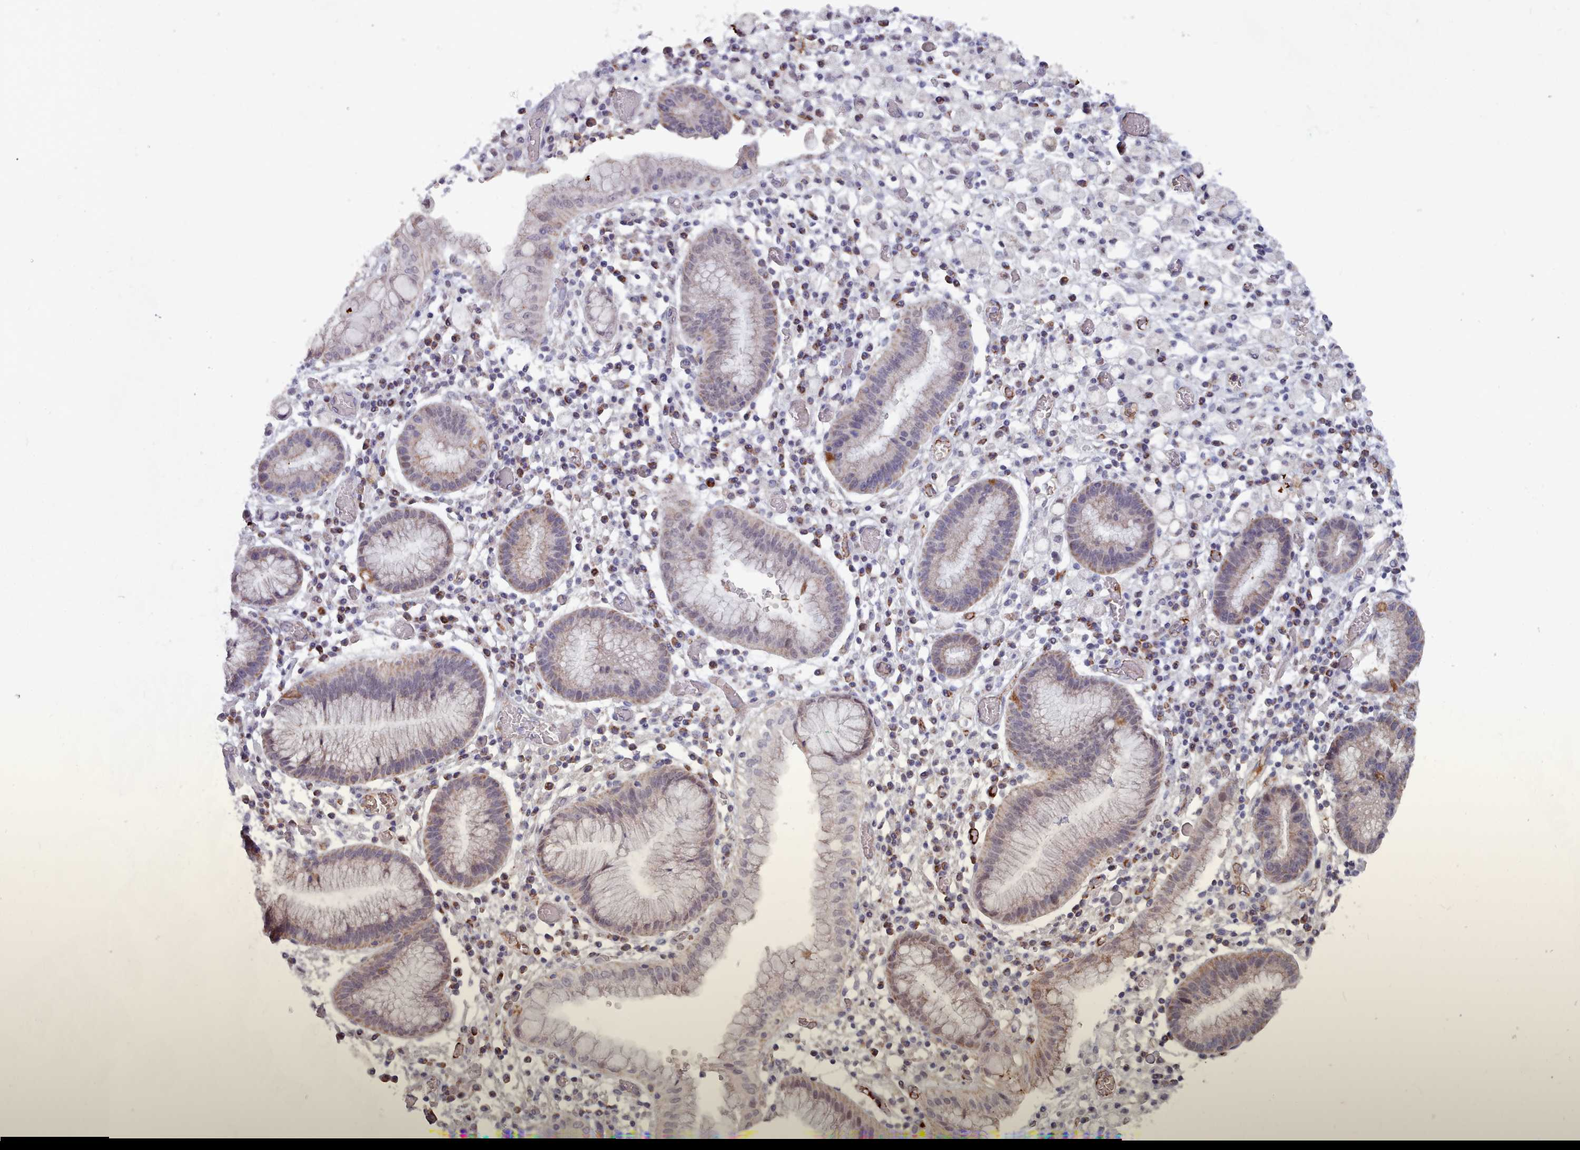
{"staining": {"intensity": "moderate", "quantity": "<25%", "location": "cytoplasmic/membranous,nuclear"}, "tissue": "stomach cancer", "cell_type": "Tumor cells", "image_type": "cancer", "snomed": [{"axis": "morphology", "description": "Adenocarcinoma, NOS"}, {"axis": "topography", "description": "Stomach"}], "caption": "Protein expression analysis of stomach cancer (adenocarcinoma) exhibits moderate cytoplasmic/membranous and nuclear positivity in approximately <25% of tumor cells.", "gene": "TRARG1", "patient": {"sex": "male", "age": 77}}